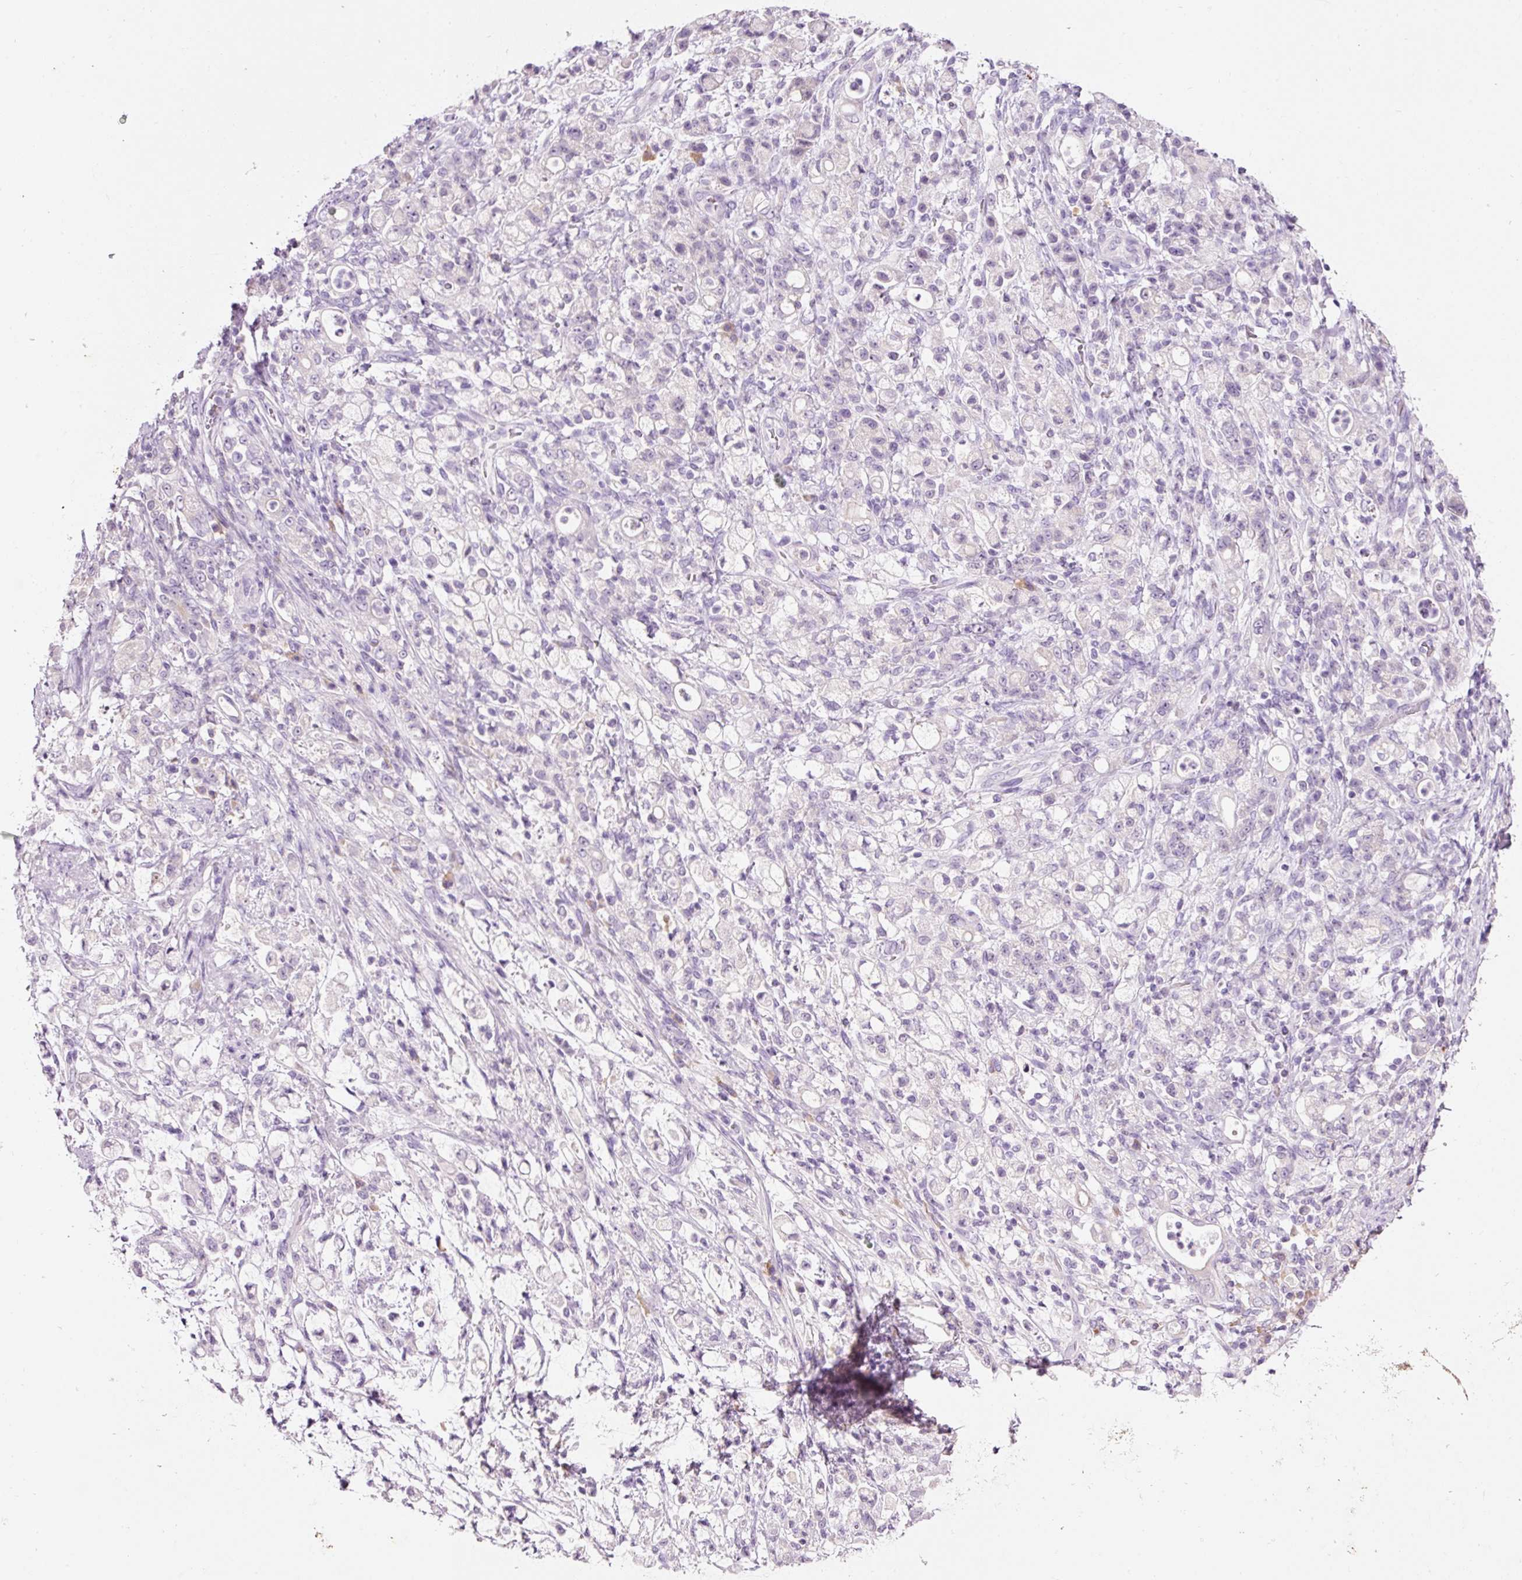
{"staining": {"intensity": "negative", "quantity": "none", "location": "none"}, "tissue": "stomach cancer", "cell_type": "Tumor cells", "image_type": "cancer", "snomed": [{"axis": "morphology", "description": "Adenocarcinoma, NOS"}, {"axis": "topography", "description": "Stomach"}], "caption": "Adenocarcinoma (stomach) stained for a protein using IHC exhibits no positivity tumor cells.", "gene": "TENT5C", "patient": {"sex": "female", "age": 60}}